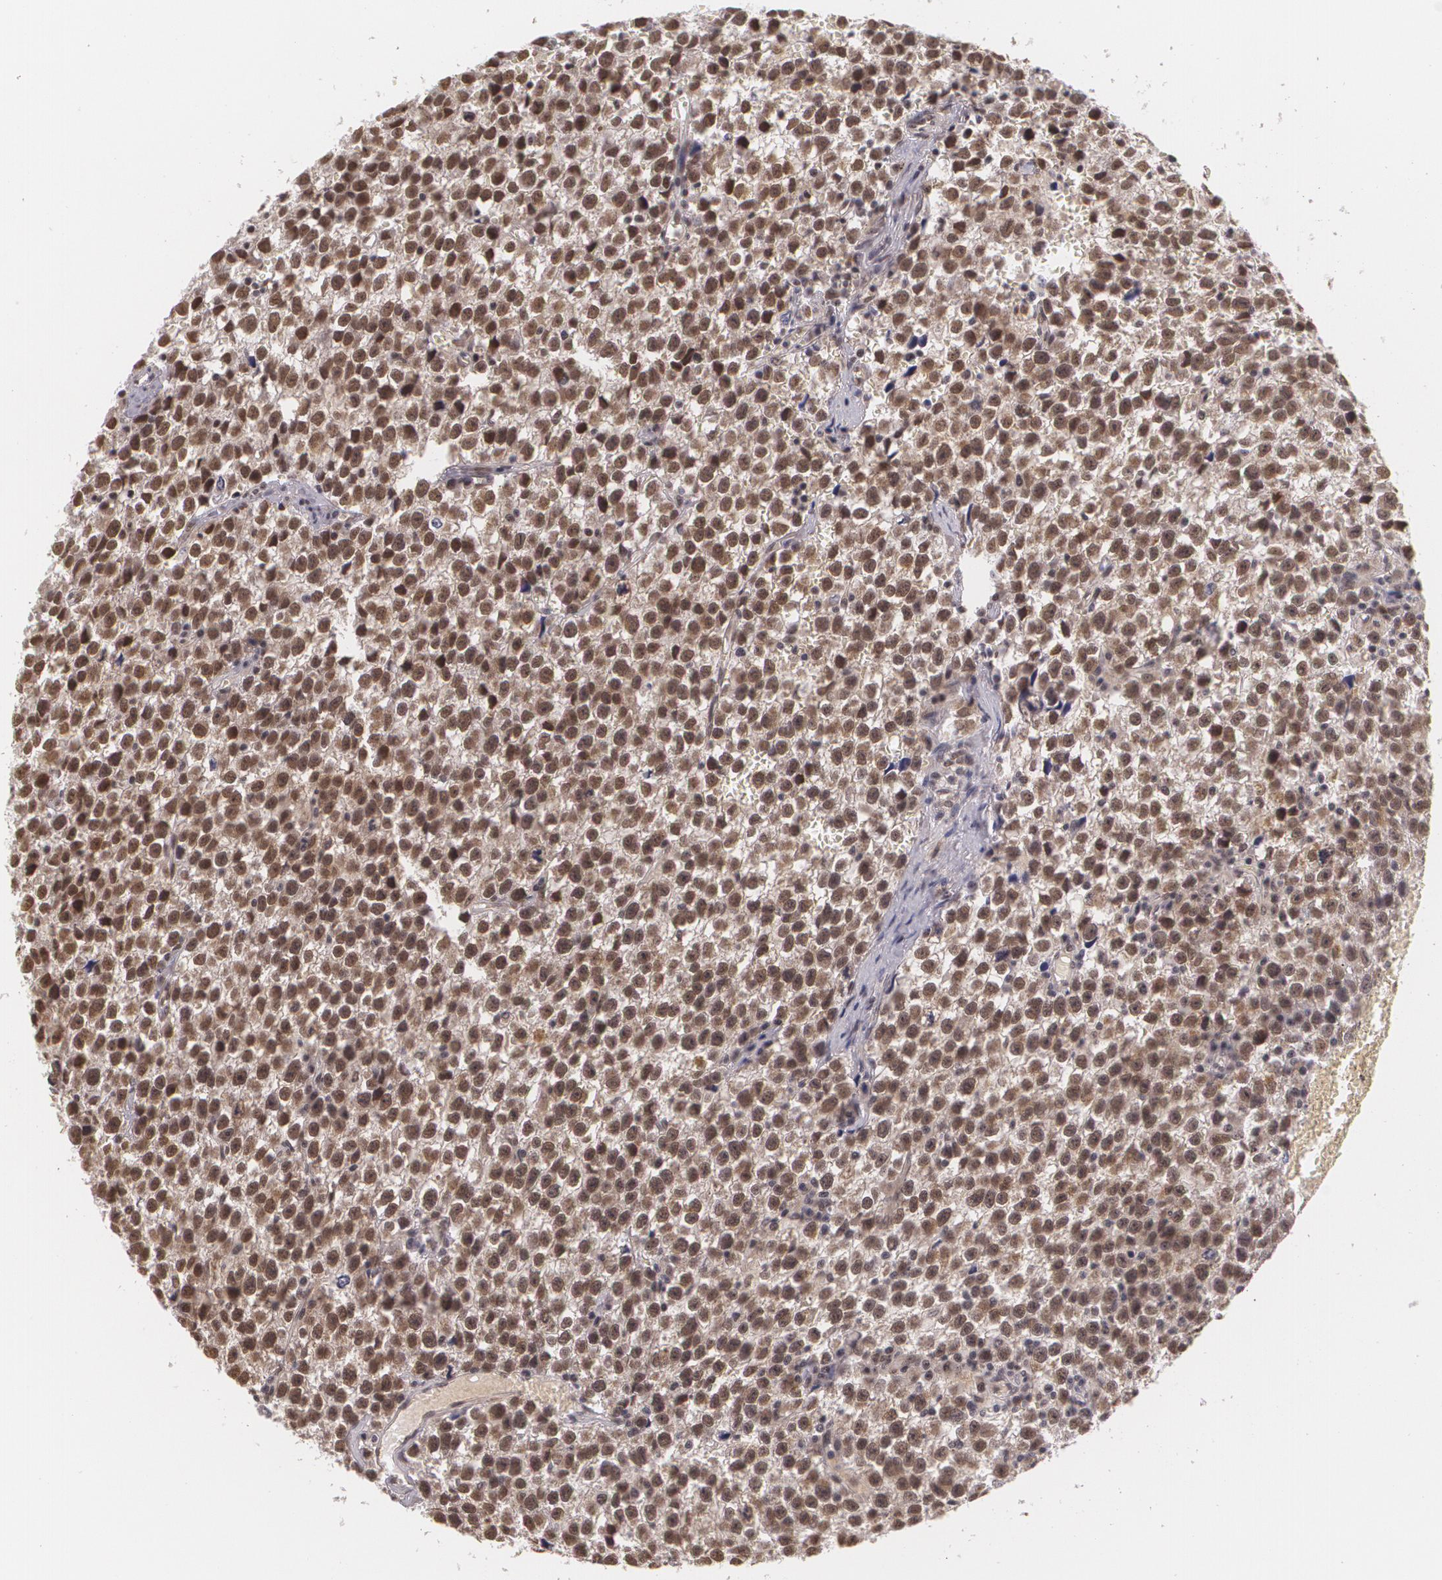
{"staining": {"intensity": "moderate", "quantity": ">75%", "location": "nuclear"}, "tissue": "testis cancer", "cell_type": "Tumor cells", "image_type": "cancer", "snomed": [{"axis": "morphology", "description": "Seminoma, NOS"}, {"axis": "topography", "description": "Testis"}], "caption": "Immunohistochemical staining of human seminoma (testis) demonstrates moderate nuclear protein positivity in approximately >75% of tumor cells.", "gene": "ALX1", "patient": {"sex": "male", "age": 35}}